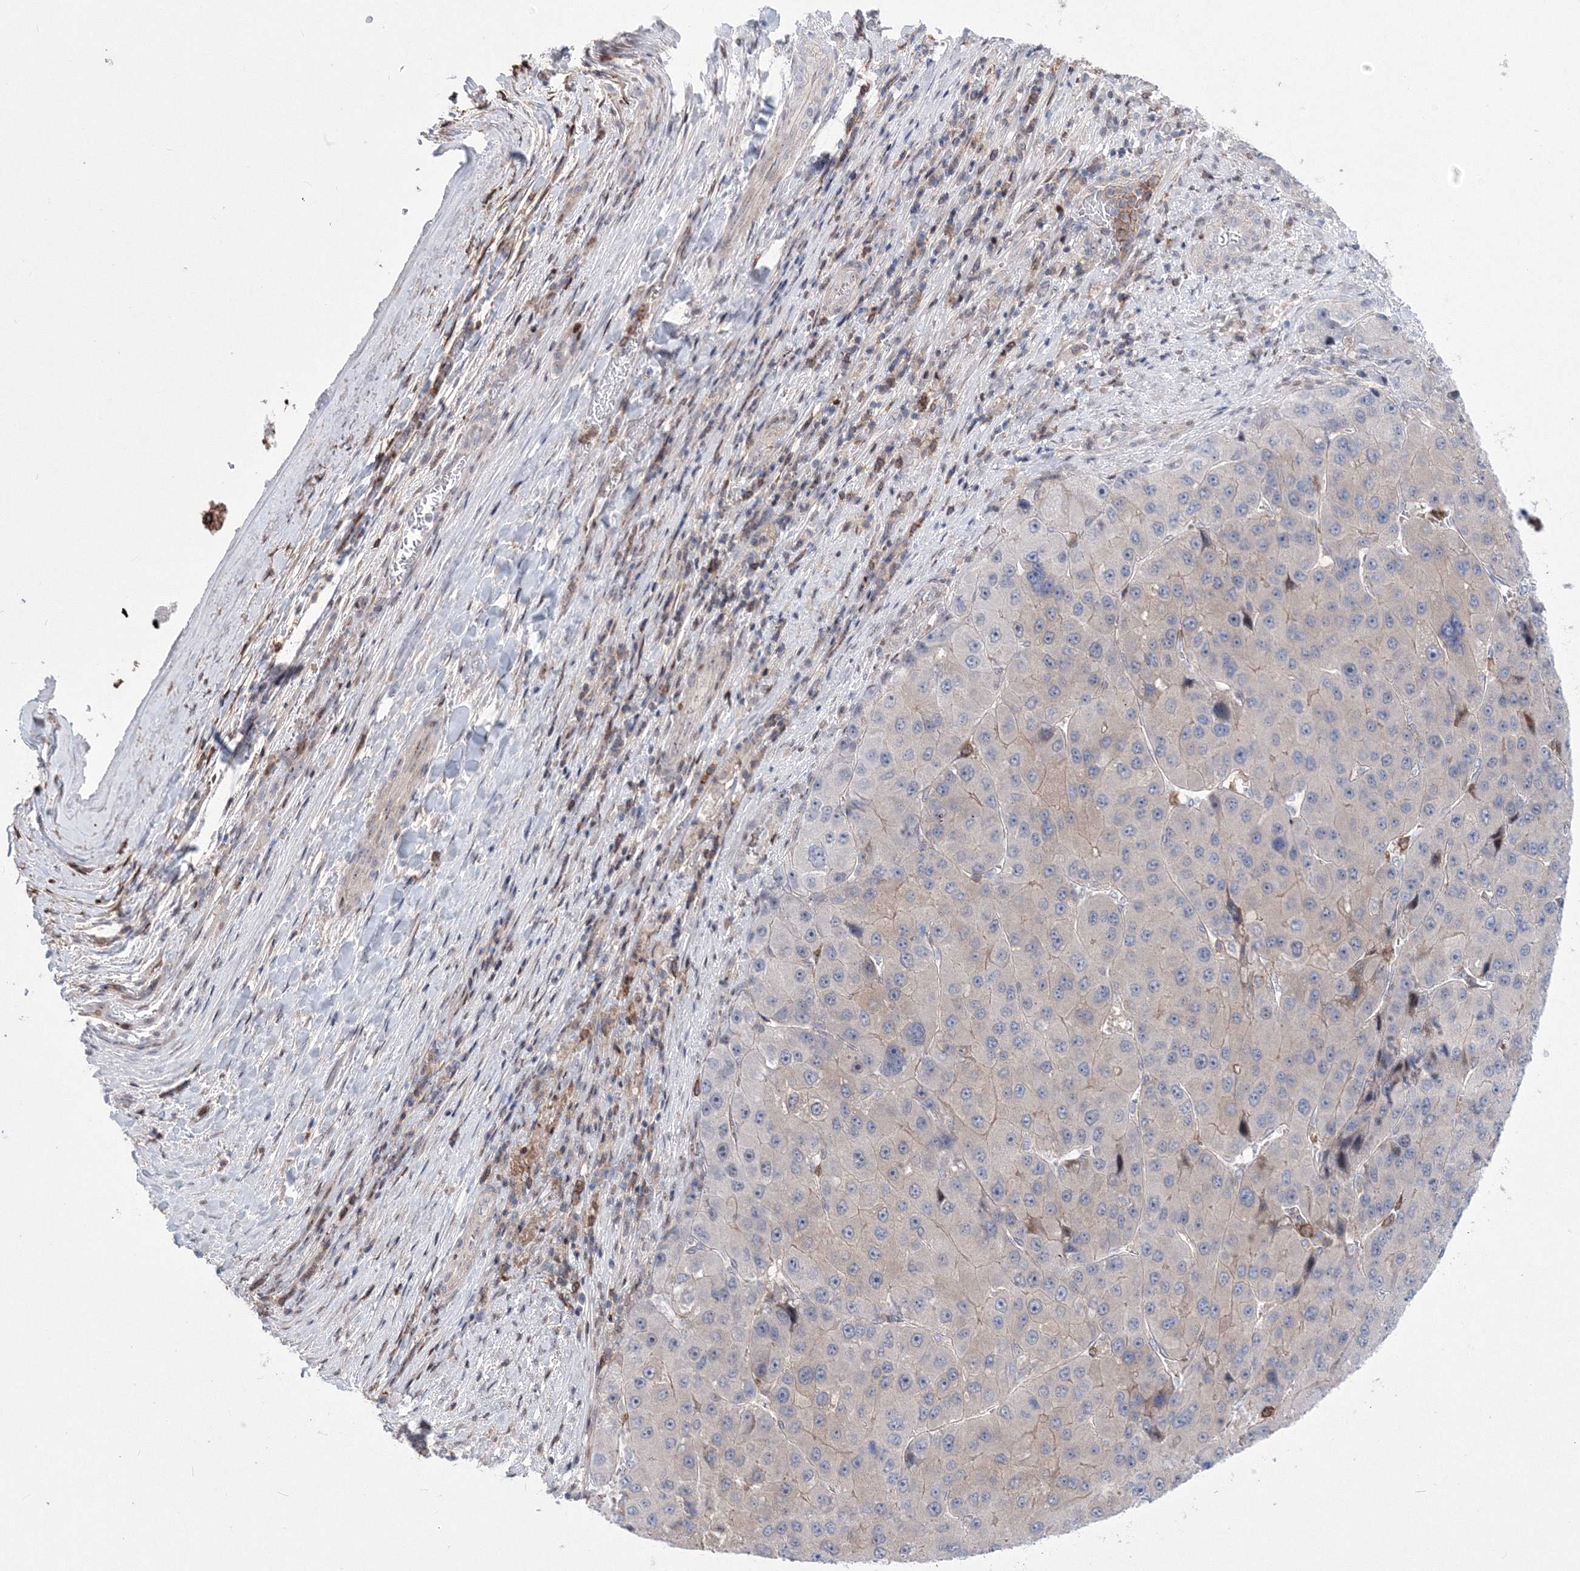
{"staining": {"intensity": "negative", "quantity": "none", "location": "none"}, "tissue": "liver cancer", "cell_type": "Tumor cells", "image_type": "cancer", "snomed": [{"axis": "morphology", "description": "Carcinoma, Hepatocellular, NOS"}, {"axis": "topography", "description": "Liver"}], "caption": "Hepatocellular carcinoma (liver) stained for a protein using IHC displays no expression tumor cells.", "gene": "RNPEPL1", "patient": {"sex": "female", "age": 73}}